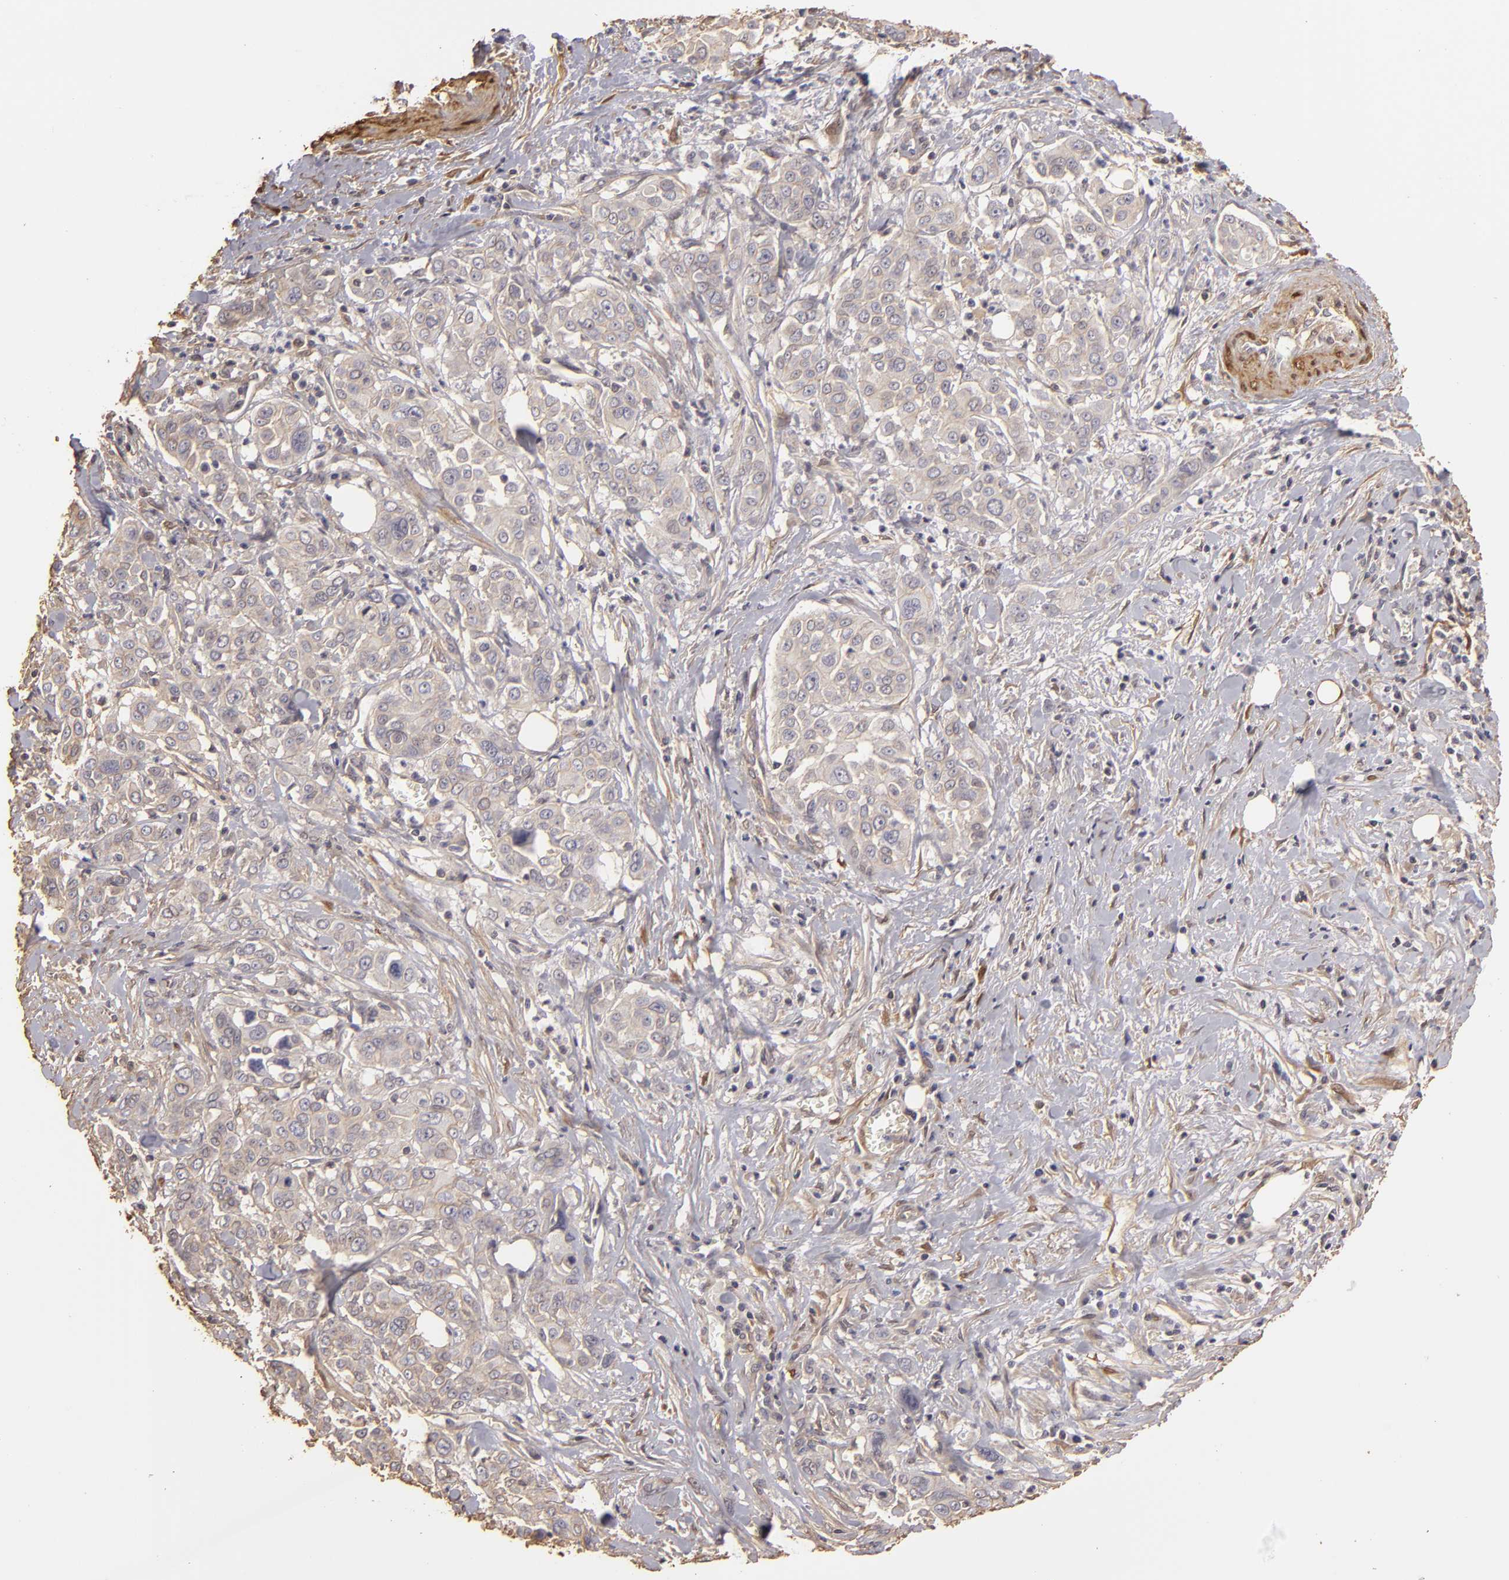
{"staining": {"intensity": "negative", "quantity": "none", "location": "none"}, "tissue": "pancreatic cancer", "cell_type": "Tumor cells", "image_type": "cancer", "snomed": [{"axis": "morphology", "description": "Adenocarcinoma, NOS"}, {"axis": "topography", "description": "Pancreas"}], "caption": "DAB immunohistochemical staining of human pancreatic adenocarcinoma shows no significant expression in tumor cells.", "gene": "HSPB6", "patient": {"sex": "female", "age": 52}}